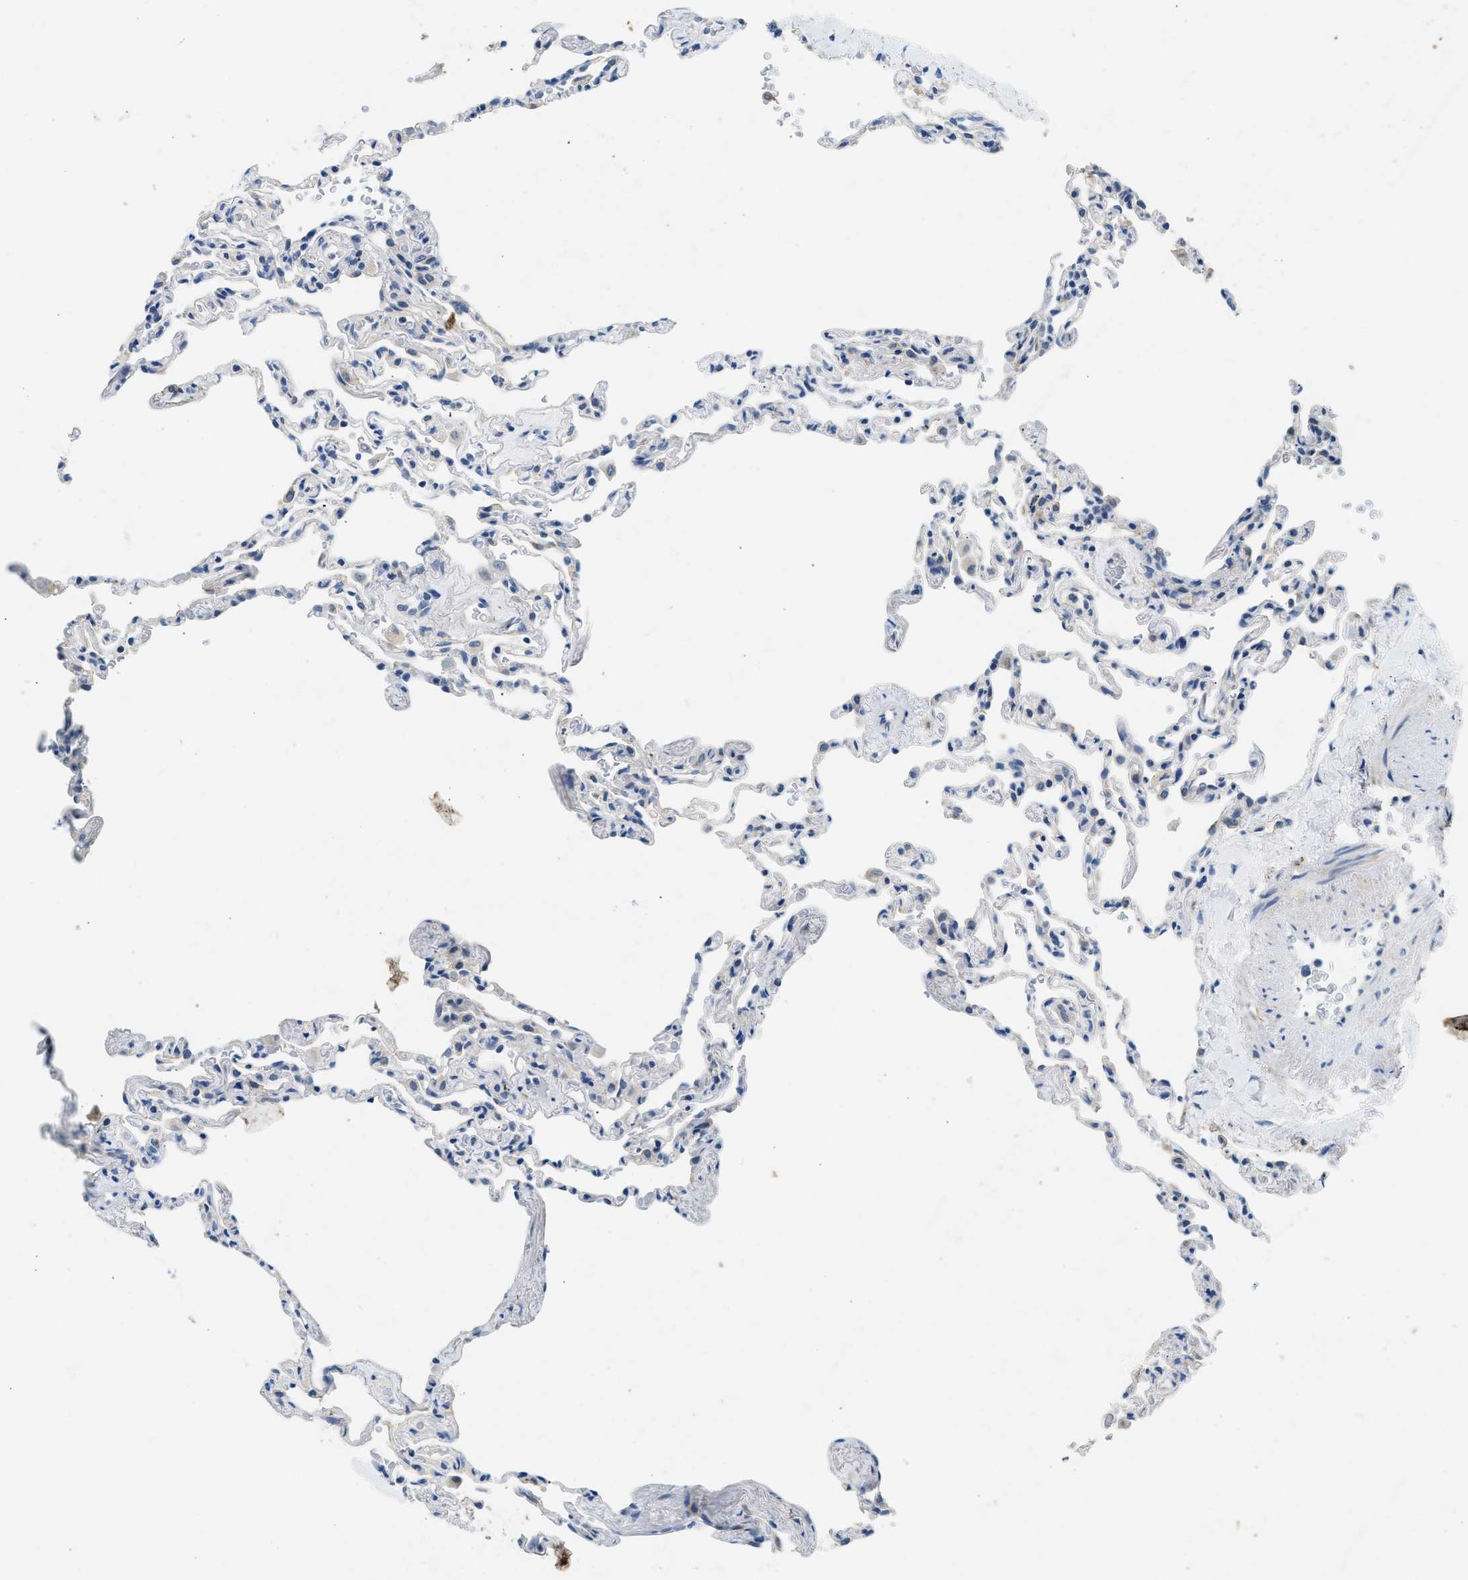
{"staining": {"intensity": "negative", "quantity": "none", "location": "none"}, "tissue": "lung", "cell_type": "Alveolar cells", "image_type": "normal", "snomed": [{"axis": "morphology", "description": "Normal tissue, NOS"}, {"axis": "topography", "description": "Lung"}], "caption": "Lung was stained to show a protein in brown. There is no significant staining in alveolar cells. (Brightfield microscopy of DAB immunohistochemistry (IHC) at high magnification).", "gene": "CFAP20", "patient": {"sex": "male", "age": 59}}